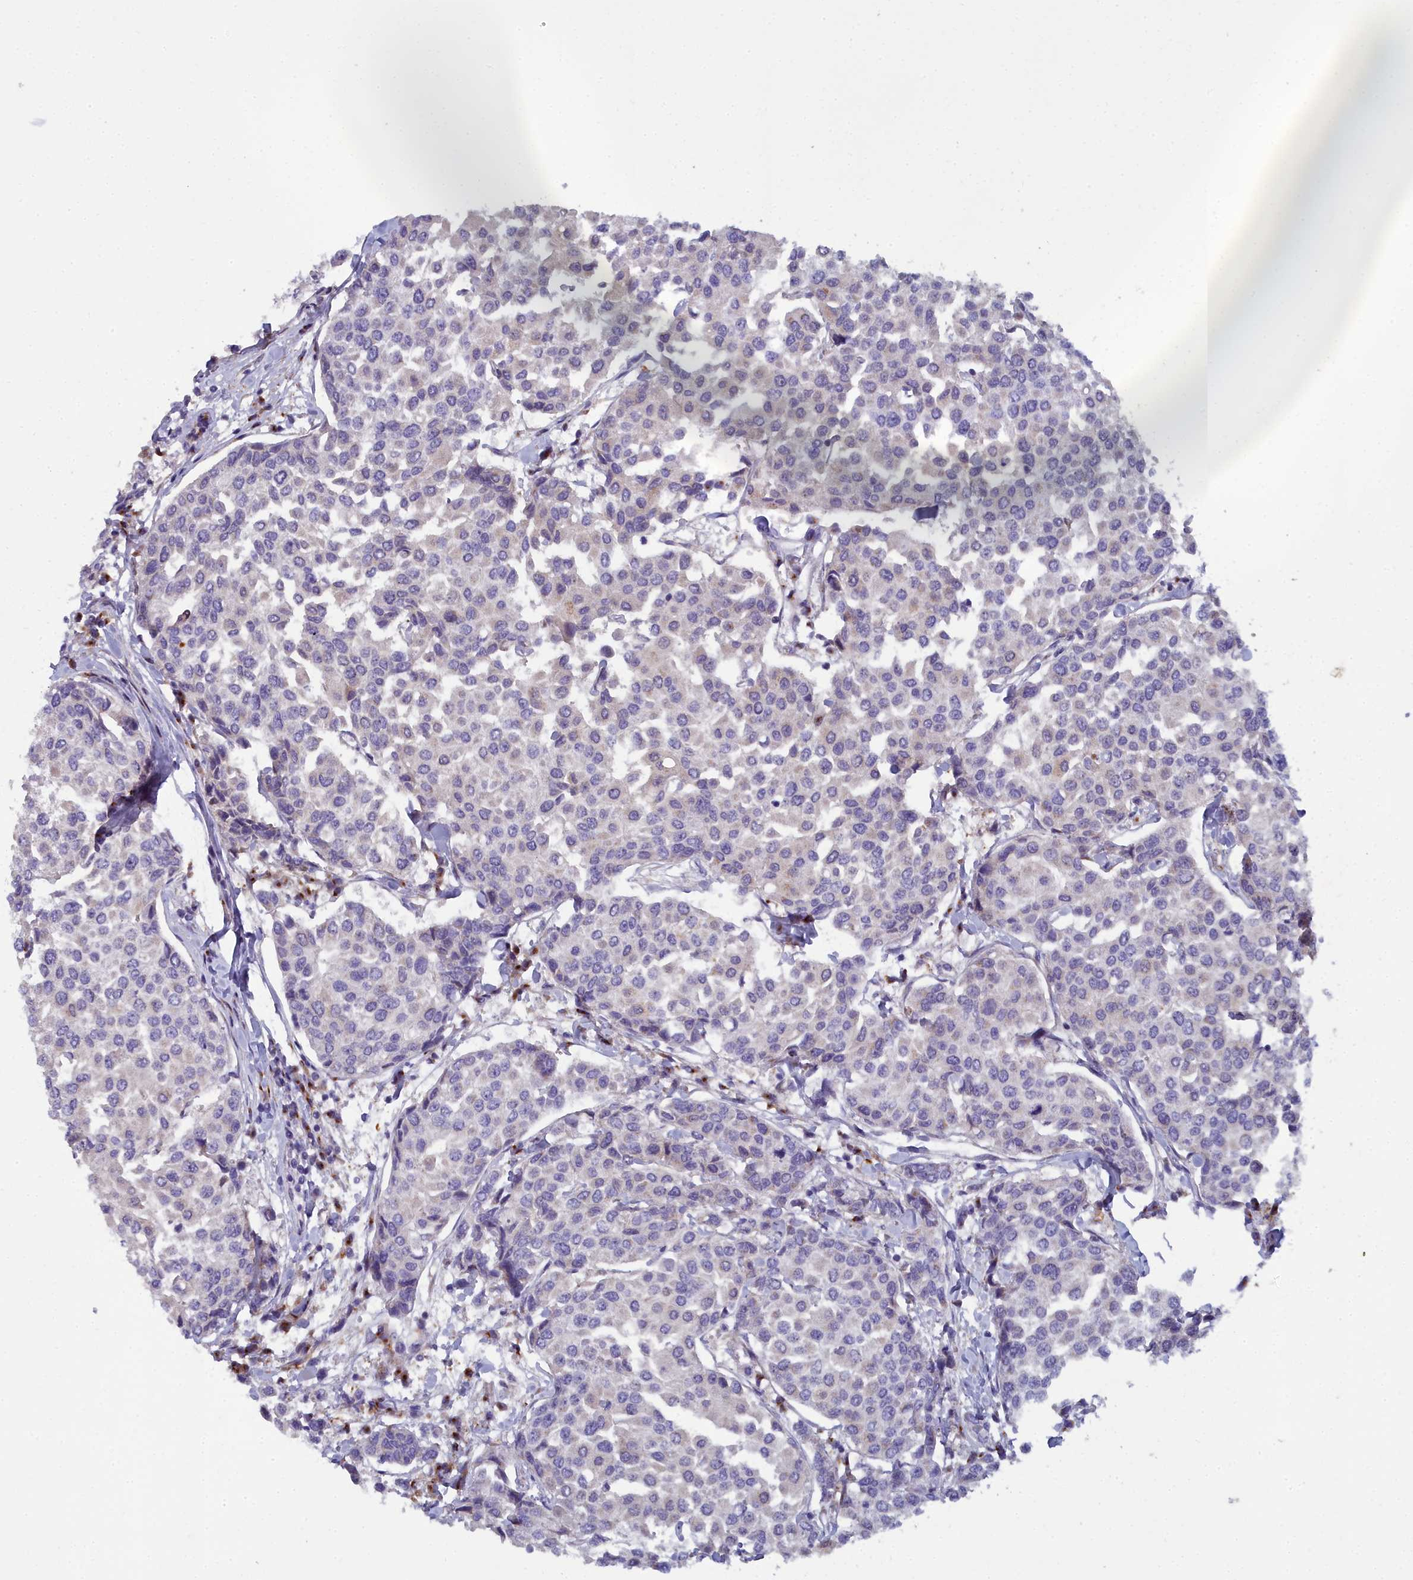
{"staining": {"intensity": "negative", "quantity": "none", "location": "none"}, "tissue": "breast cancer", "cell_type": "Tumor cells", "image_type": "cancer", "snomed": [{"axis": "morphology", "description": "Duct carcinoma"}, {"axis": "topography", "description": "Breast"}], "caption": "Protein analysis of breast invasive ductal carcinoma demonstrates no significant expression in tumor cells.", "gene": "B9D2", "patient": {"sex": "female", "age": 55}}